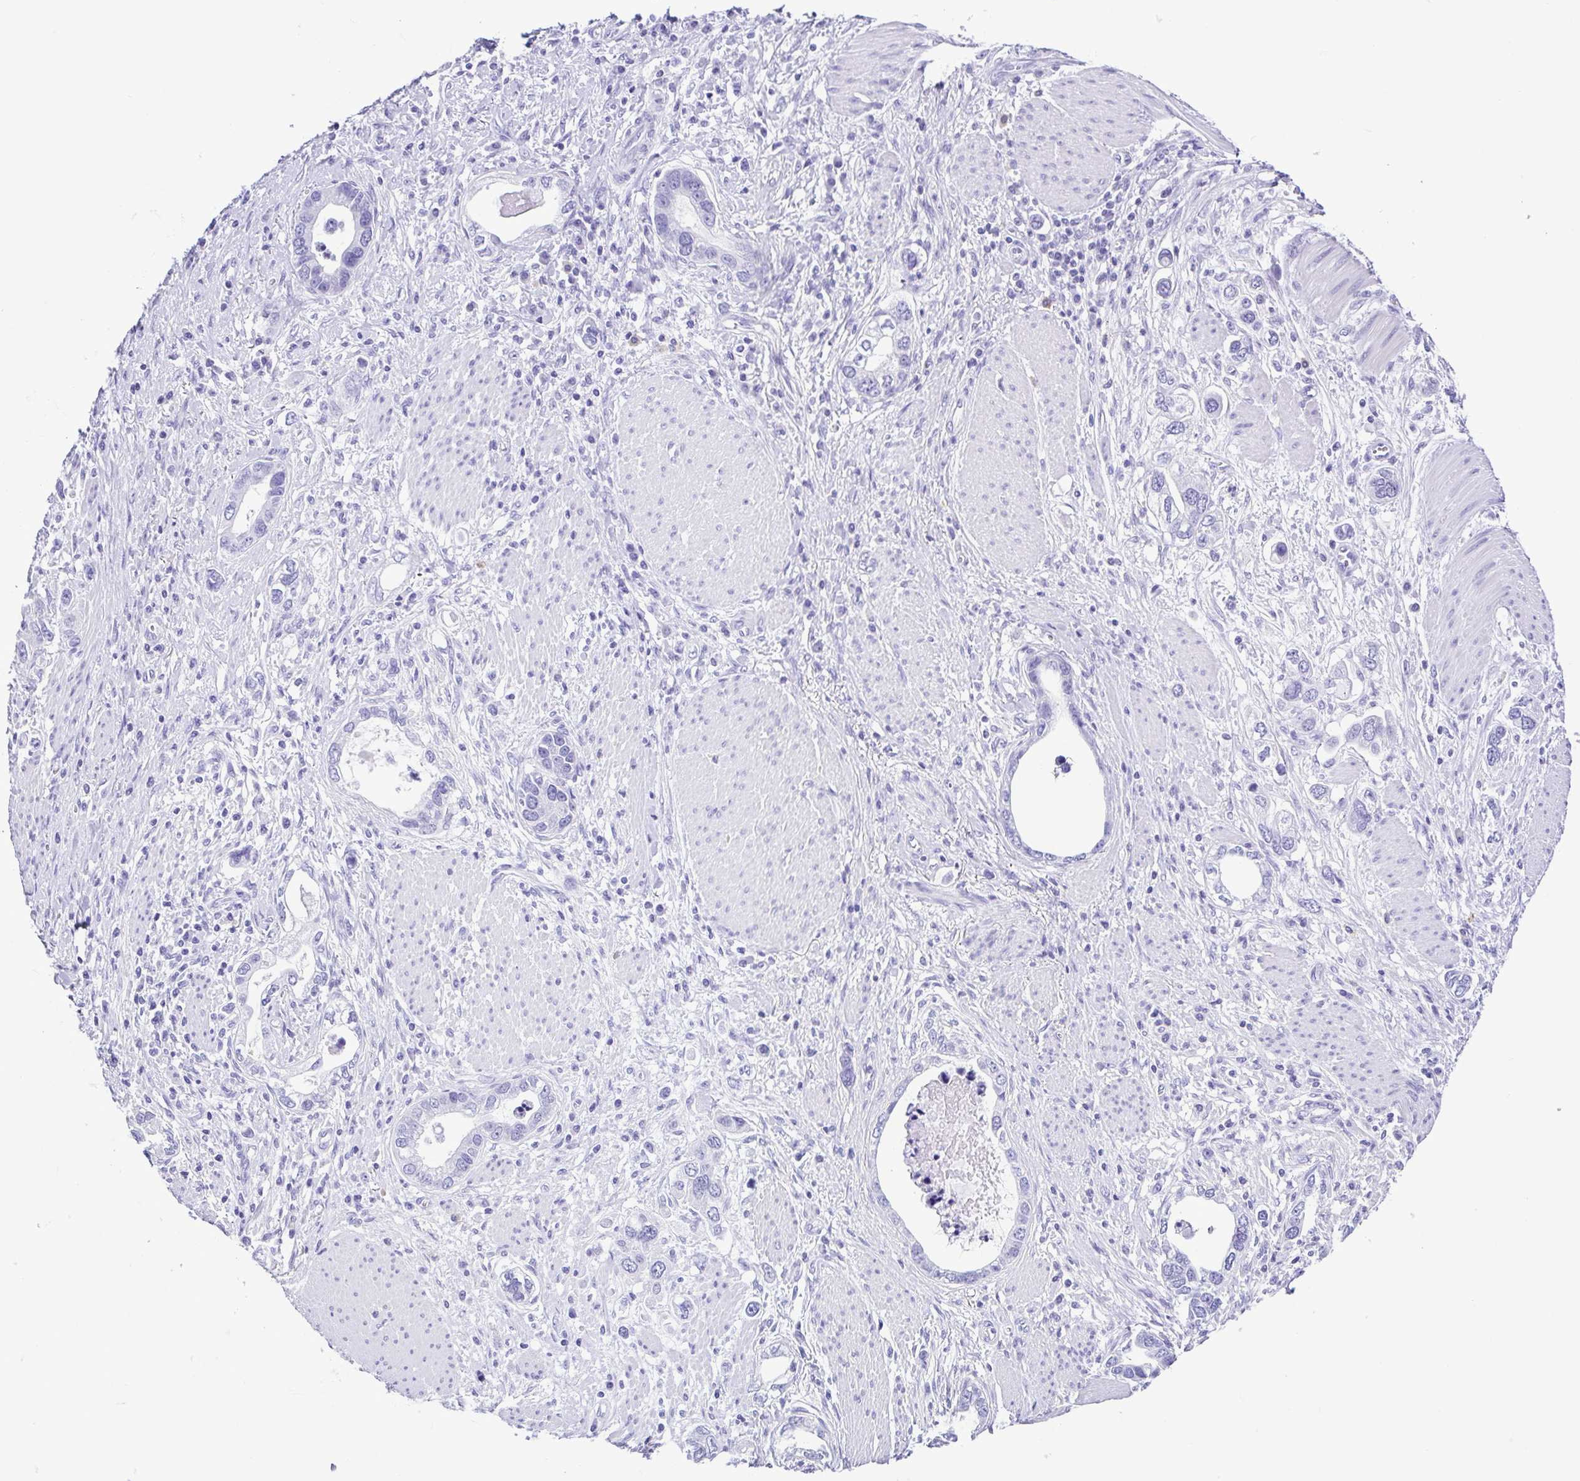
{"staining": {"intensity": "negative", "quantity": "none", "location": "none"}, "tissue": "stomach cancer", "cell_type": "Tumor cells", "image_type": "cancer", "snomed": [{"axis": "morphology", "description": "Adenocarcinoma, NOS"}, {"axis": "topography", "description": "Stomach, lower"}], "caption": "An immunohistochemistry photomicrograph of adenocarcinoma (stomach) is shown. There is no staining in tumor cells of adenocarcinoma (stomach).", "gene": "SPATA16", "patient": {"sex": "female", "age": 93}}